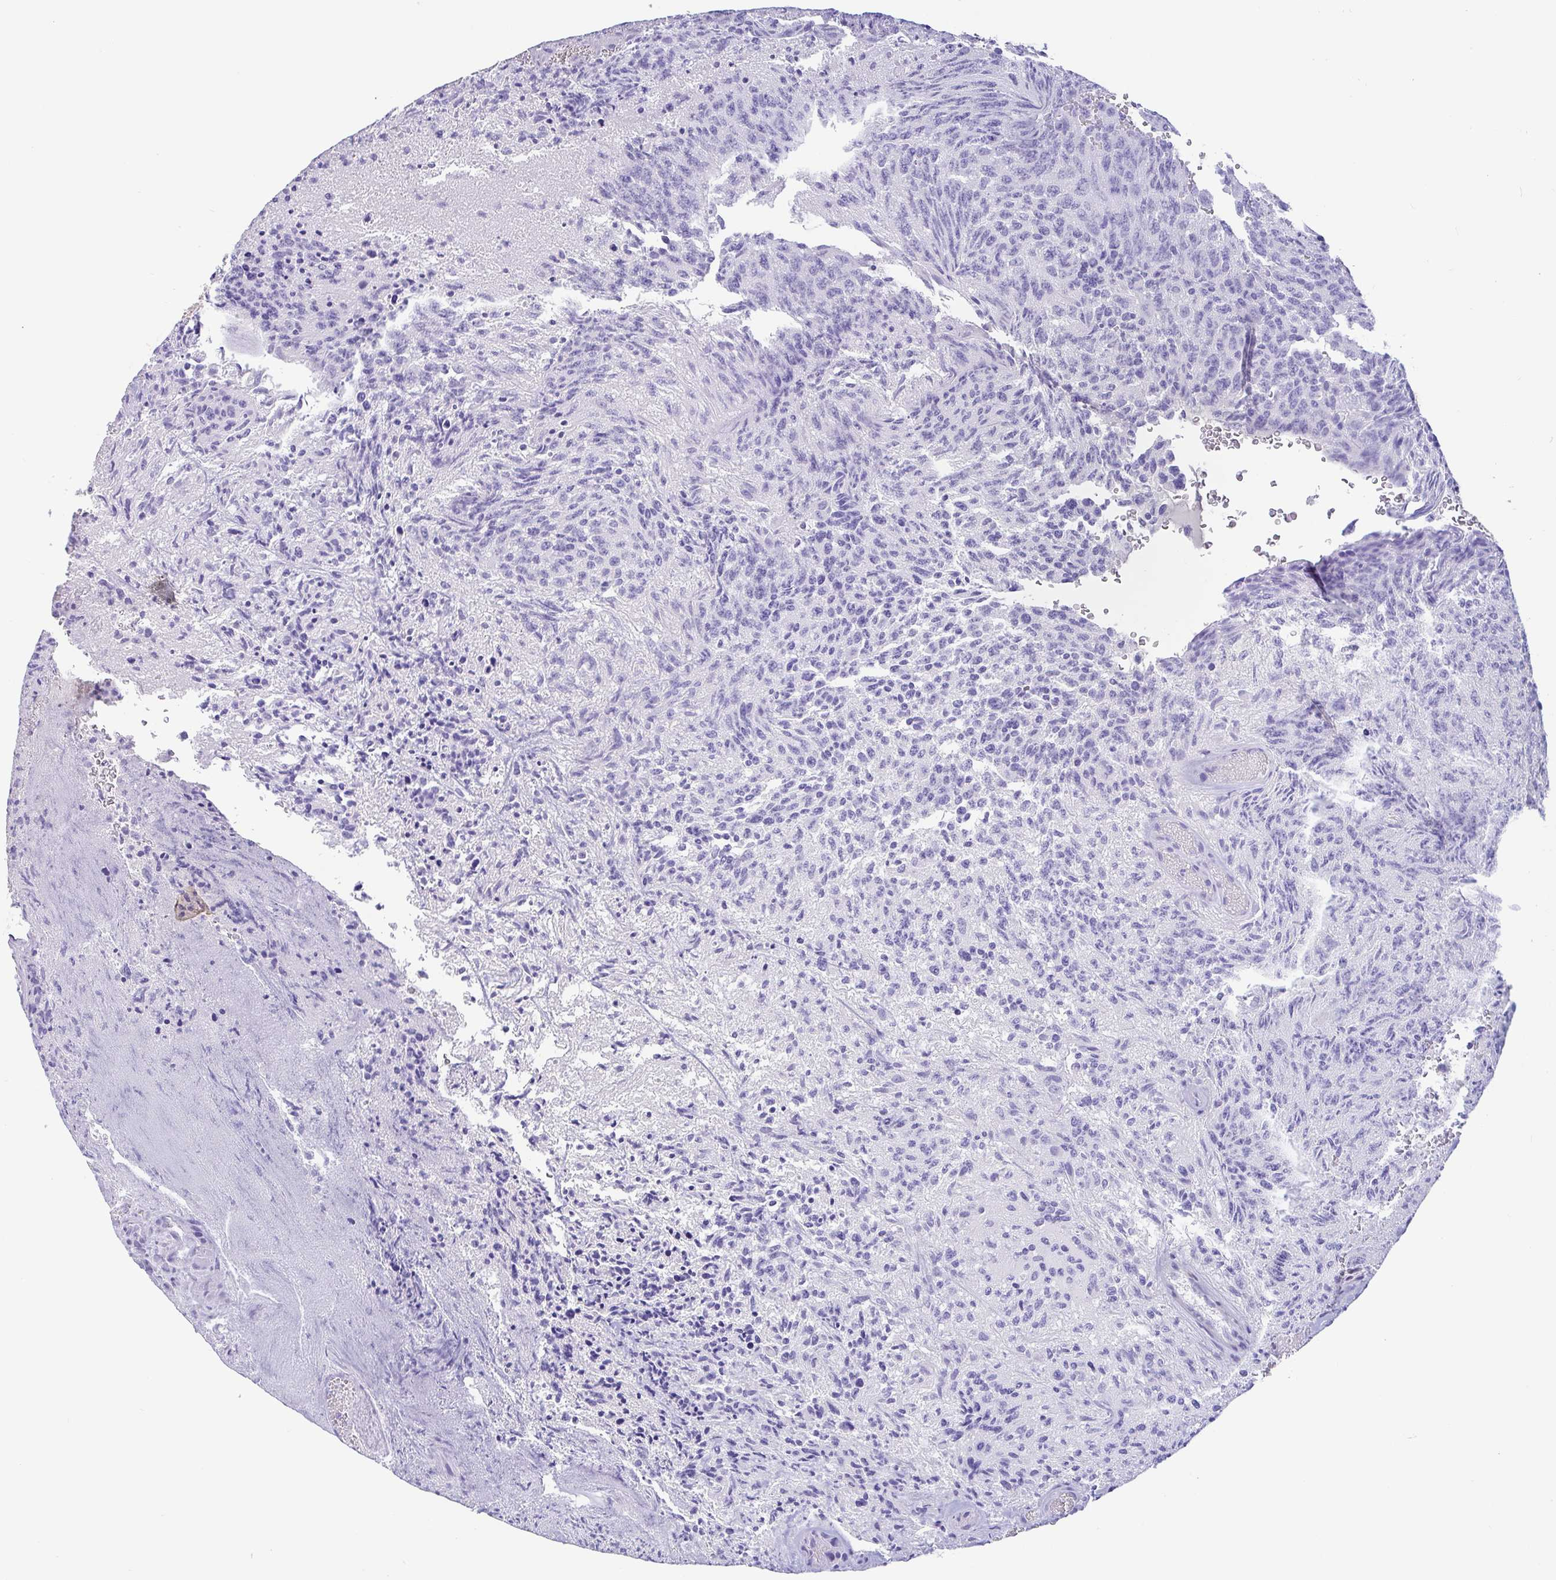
{"staining": {"intensity": "negative", "quantity": "none", "location": "none"}, "tissue": "glioma", "cell_type": "Tumor cells", "image_type": "cancer", "snomed": [{"axis": "morphology", "description": "Glioma, malignant, High grade"}, {"axis": "topography", "description": "Brain"}], "caption": "Immunohistochemical staining of glioma shows no significant positivity in tumor cells.", "gene": "PYGM", "patient": {"sex": "male", "age": 36}}